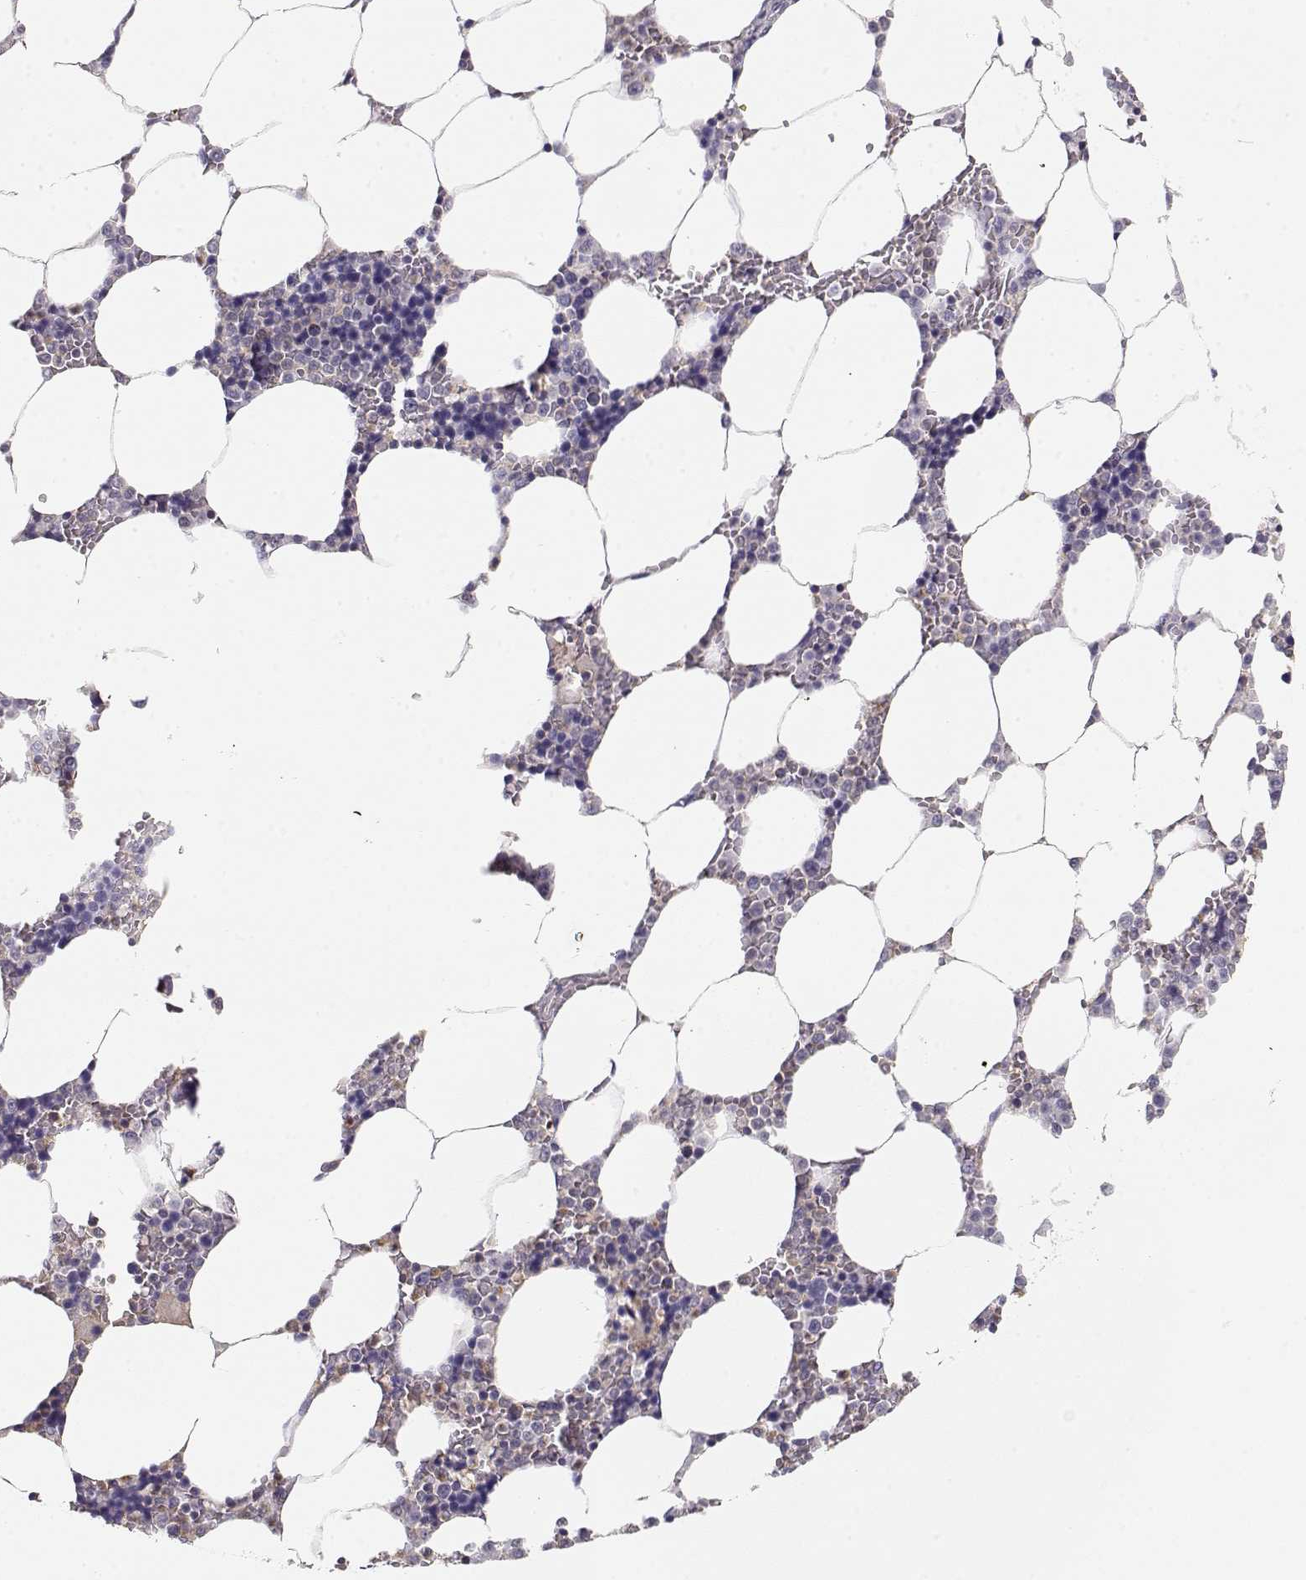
{"staining": {"intensity": "negative", "quantity": "none", "location": "none"}, "tissue": "bone marrow", "cell_type": "Hematopoietic cells", "image_type": "normal", "snomed": [{"axis": "morphology", "description": "Normal tissue, NOS"}, {"axis": "topography", "description": "Bone marrow"}], "caption": "Immunohistochemistry of benign human bone marrow demonstrates no expression in hematopoietic cells.", "gene": "DAPL1", "patient": {"sex": "male", "age": 63}}